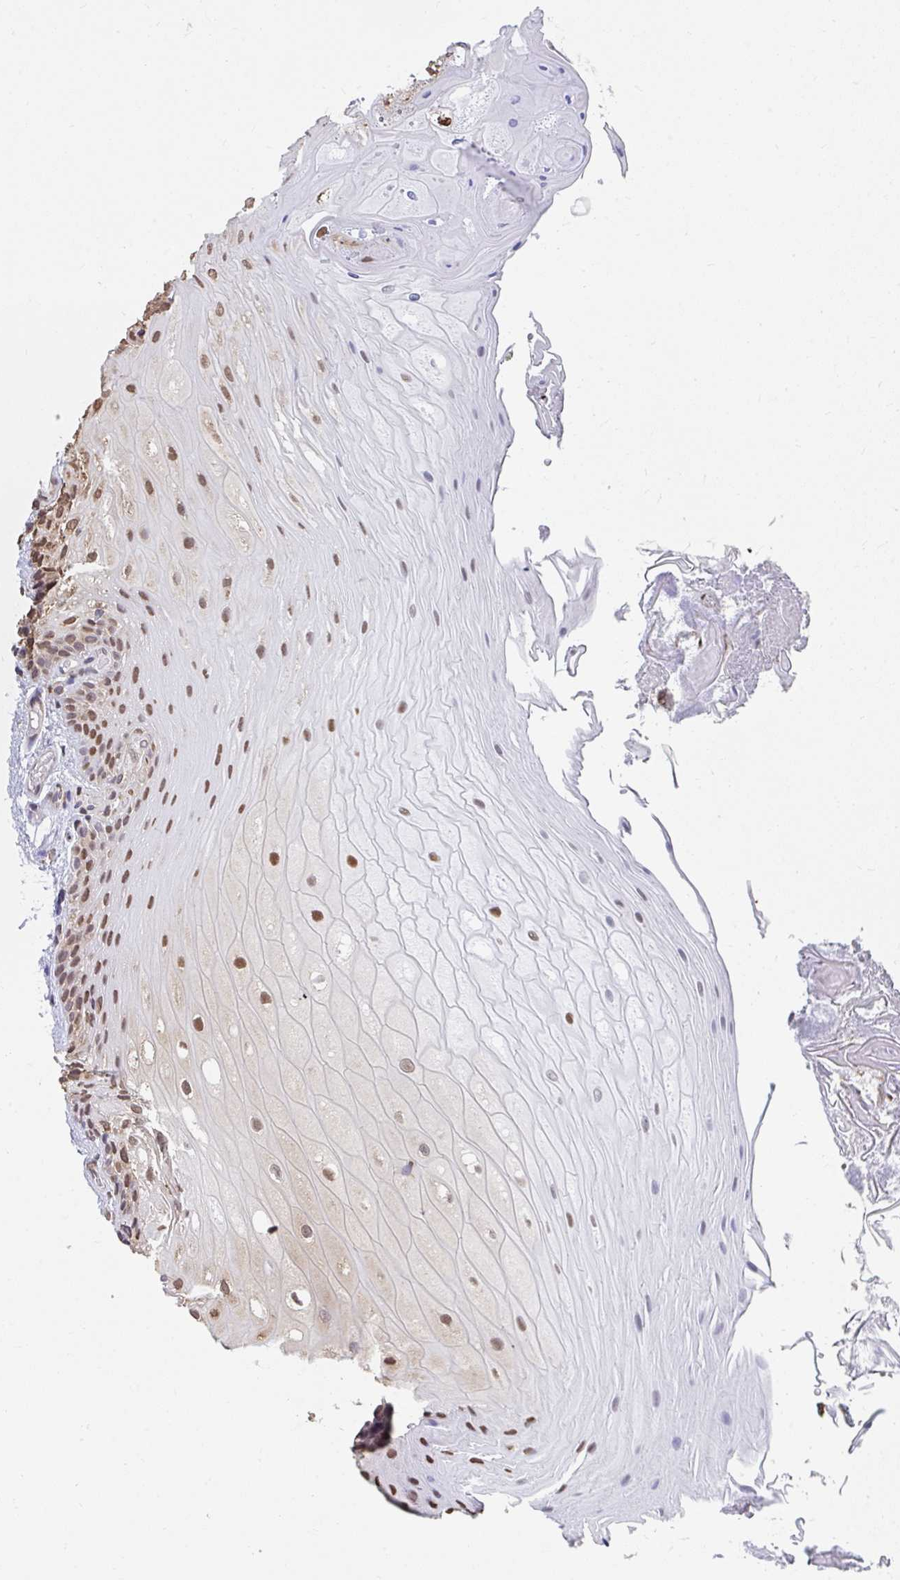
{"staining": {"intensity": "moderate", "quantity": ">75%", "location": "cytoplasmic/membranous,nuclear"}, "tissue": "oral mucosa", "cell_type": "Squamous epithelial cells", "image_type": "normal", "snomed": [{"axis": "morphology", "description": "Normal tissue, NOS"}, {"axis": "topography", "description": "Oral tissue"}, {"axis": "topography", "description": "Tounge, NOS"}, {"axis": "topography", "description": "Head-Neck"}], "caption": "Protein staining of normal oral mucosa shows moderate cytoplasmic/membranous,nuclear positivity in approximately >75% of squamous epithelial cells.", "gene": "SYNCRIP", "patient": {"sex": "female", "age": 84}}